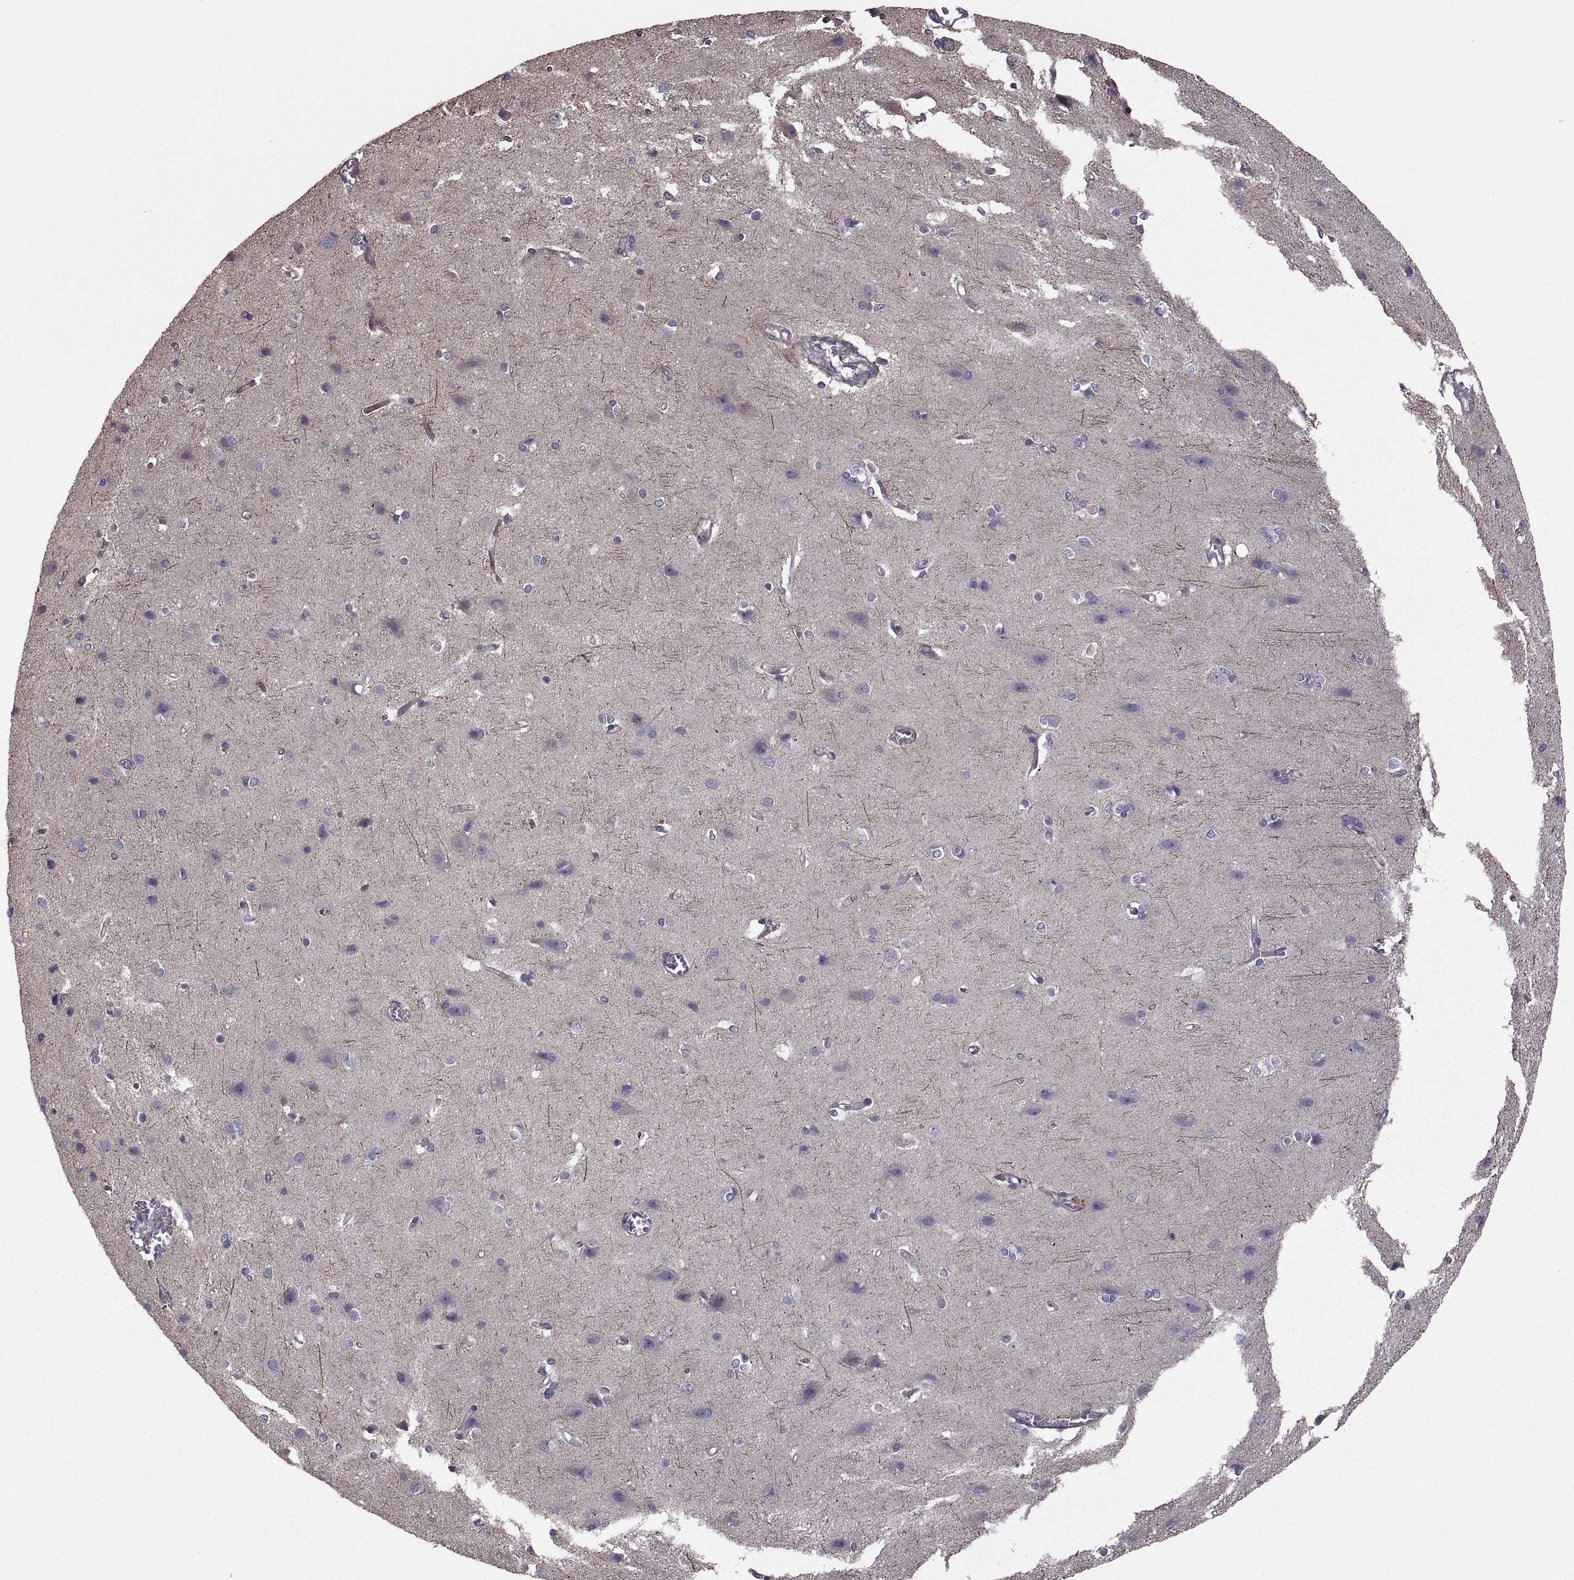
{"staining": {"intensity": "negative", "quantity": "none", "location": "none"}, "tissue": "cerebral cortex", "cell_type": "Endothelial cells", "image_type": "normal", "snomed": [{"axis": "morphology", "description": "Normal tissue, NOS"}, {"axis": "topography", "description": "Cerebral cortex"}], "caption": "High magnification brightfield microscopy of benign cerebral cortex stained with DAB (brown) and counterstained with hematoxylin (blue): endothelial cells show no significant expression.", "gene": "PMM2", "patient": {"sex": "male", "age": 37}}